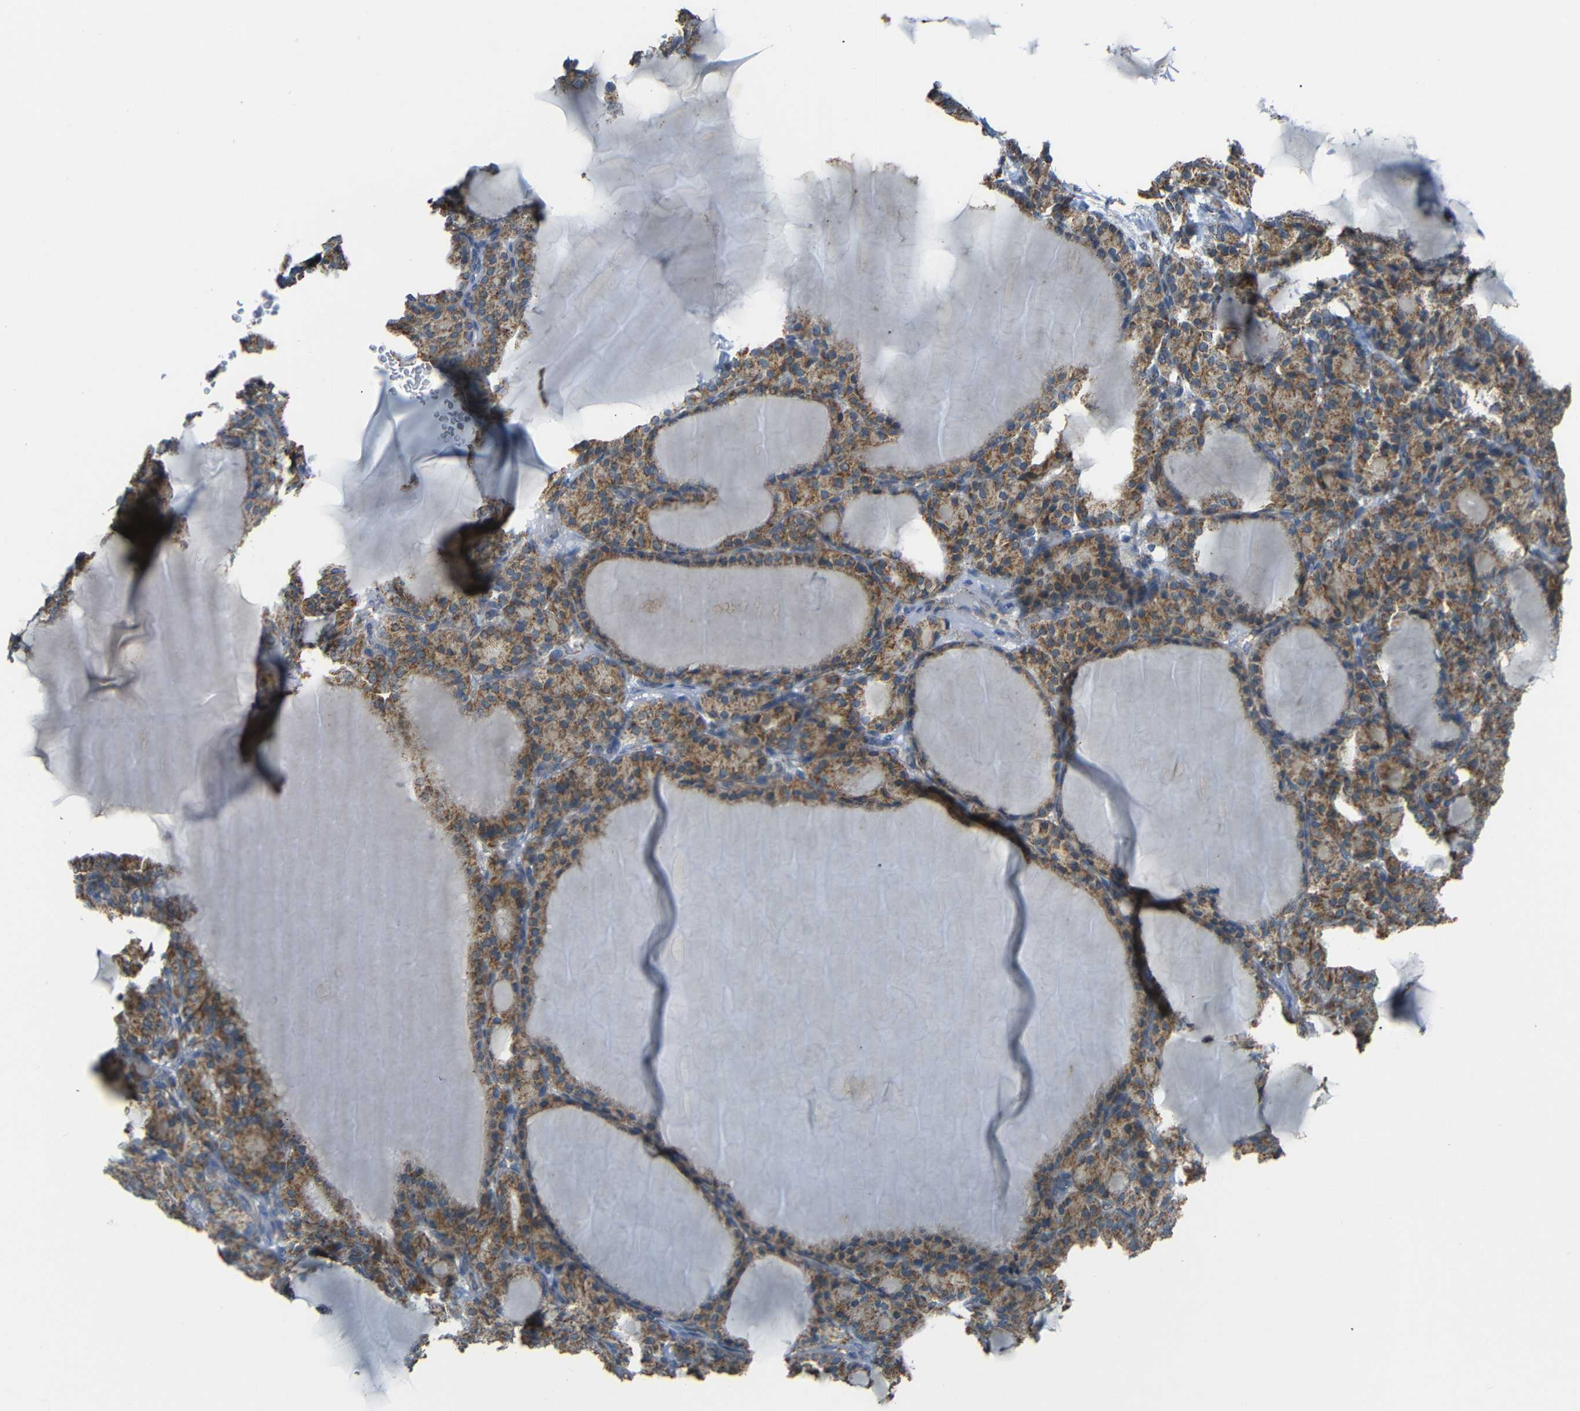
{"staining": {"intensity": "moderate", "quantity": ">75%", "location": "cytoplasmic/membranous"}, "tissue": "thyroid gland", "cell_type": "Glandular cells", "image_type": "normal", "snomed": [{"axis": "morphology", "description": "Normal tissue, NOS"}, {"axis": "topography", "description": "Thyroid gland"}], "caption": "A photomicrograph of human thyroid gland stained for a protein demonstrates moderate cytoplasmic/membranous brown staining in glandular cells. (Stains: DAB in brown, nuclei in blue, Microscopy: brightfield microscopy at high magnification).", "gene": "NR3C2", "patient": {"sex": "female", "age": 28}}